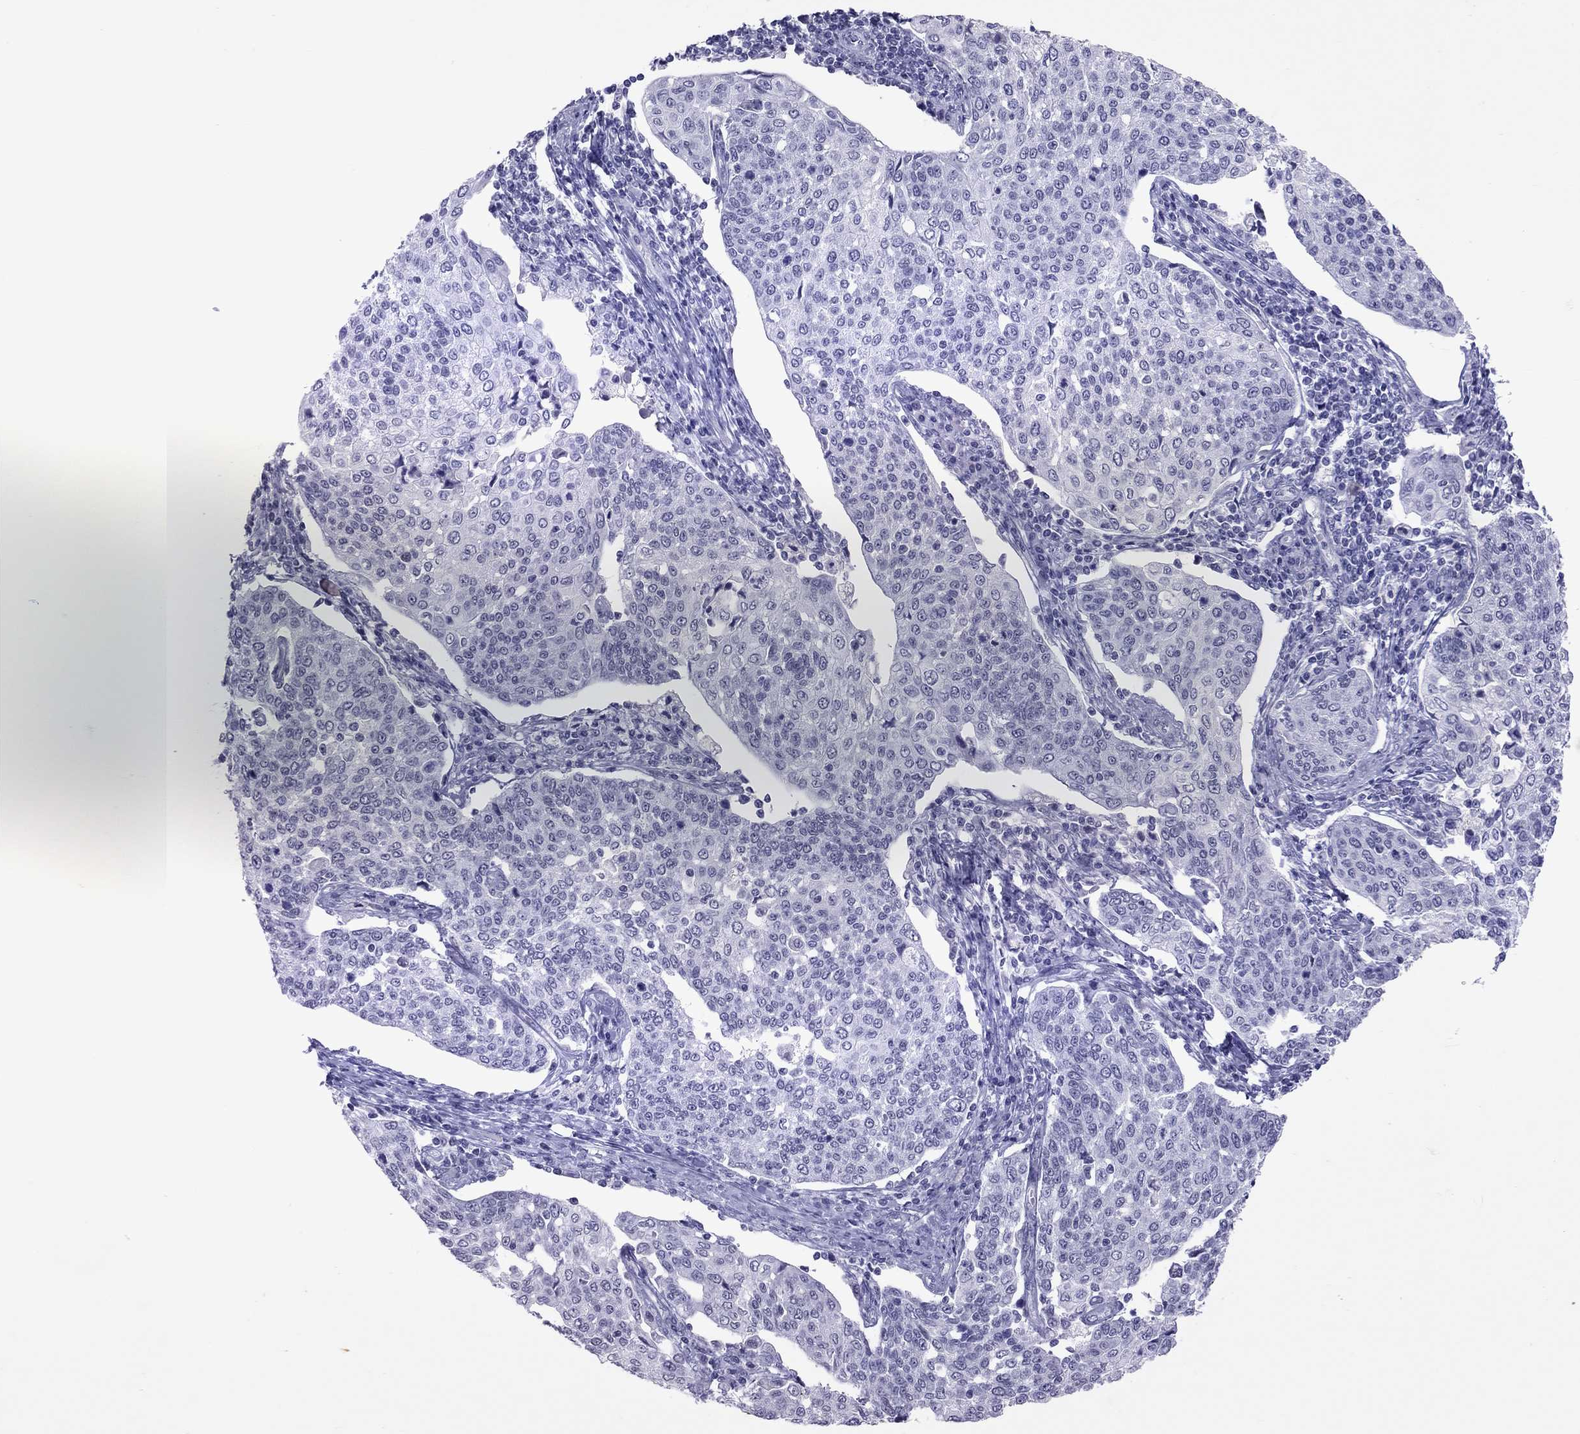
{"staining": {"intensity": "negative", "quantity": "none", "location": "none"}, "tissue": "cervical cancer", "cell_type": "Tumor cells", "image_type": "cancer", "snomed": [{"axis": "morphology", "description": "Squamous cell carcinoma, NOS"}, {"axis": "topography", "description": "Cervix"}], "caption": "Immunohistochemistry histopathology image of human cervical squamous cell carcinoma stained for a protein (brown), which exhibits no staining in tumor cells. (Brightfield microscopy of DAB immunohistochemistry (IHC) at high magnification).", "gene": "JHY", "patient": {"sex": "female", "age": 34}}